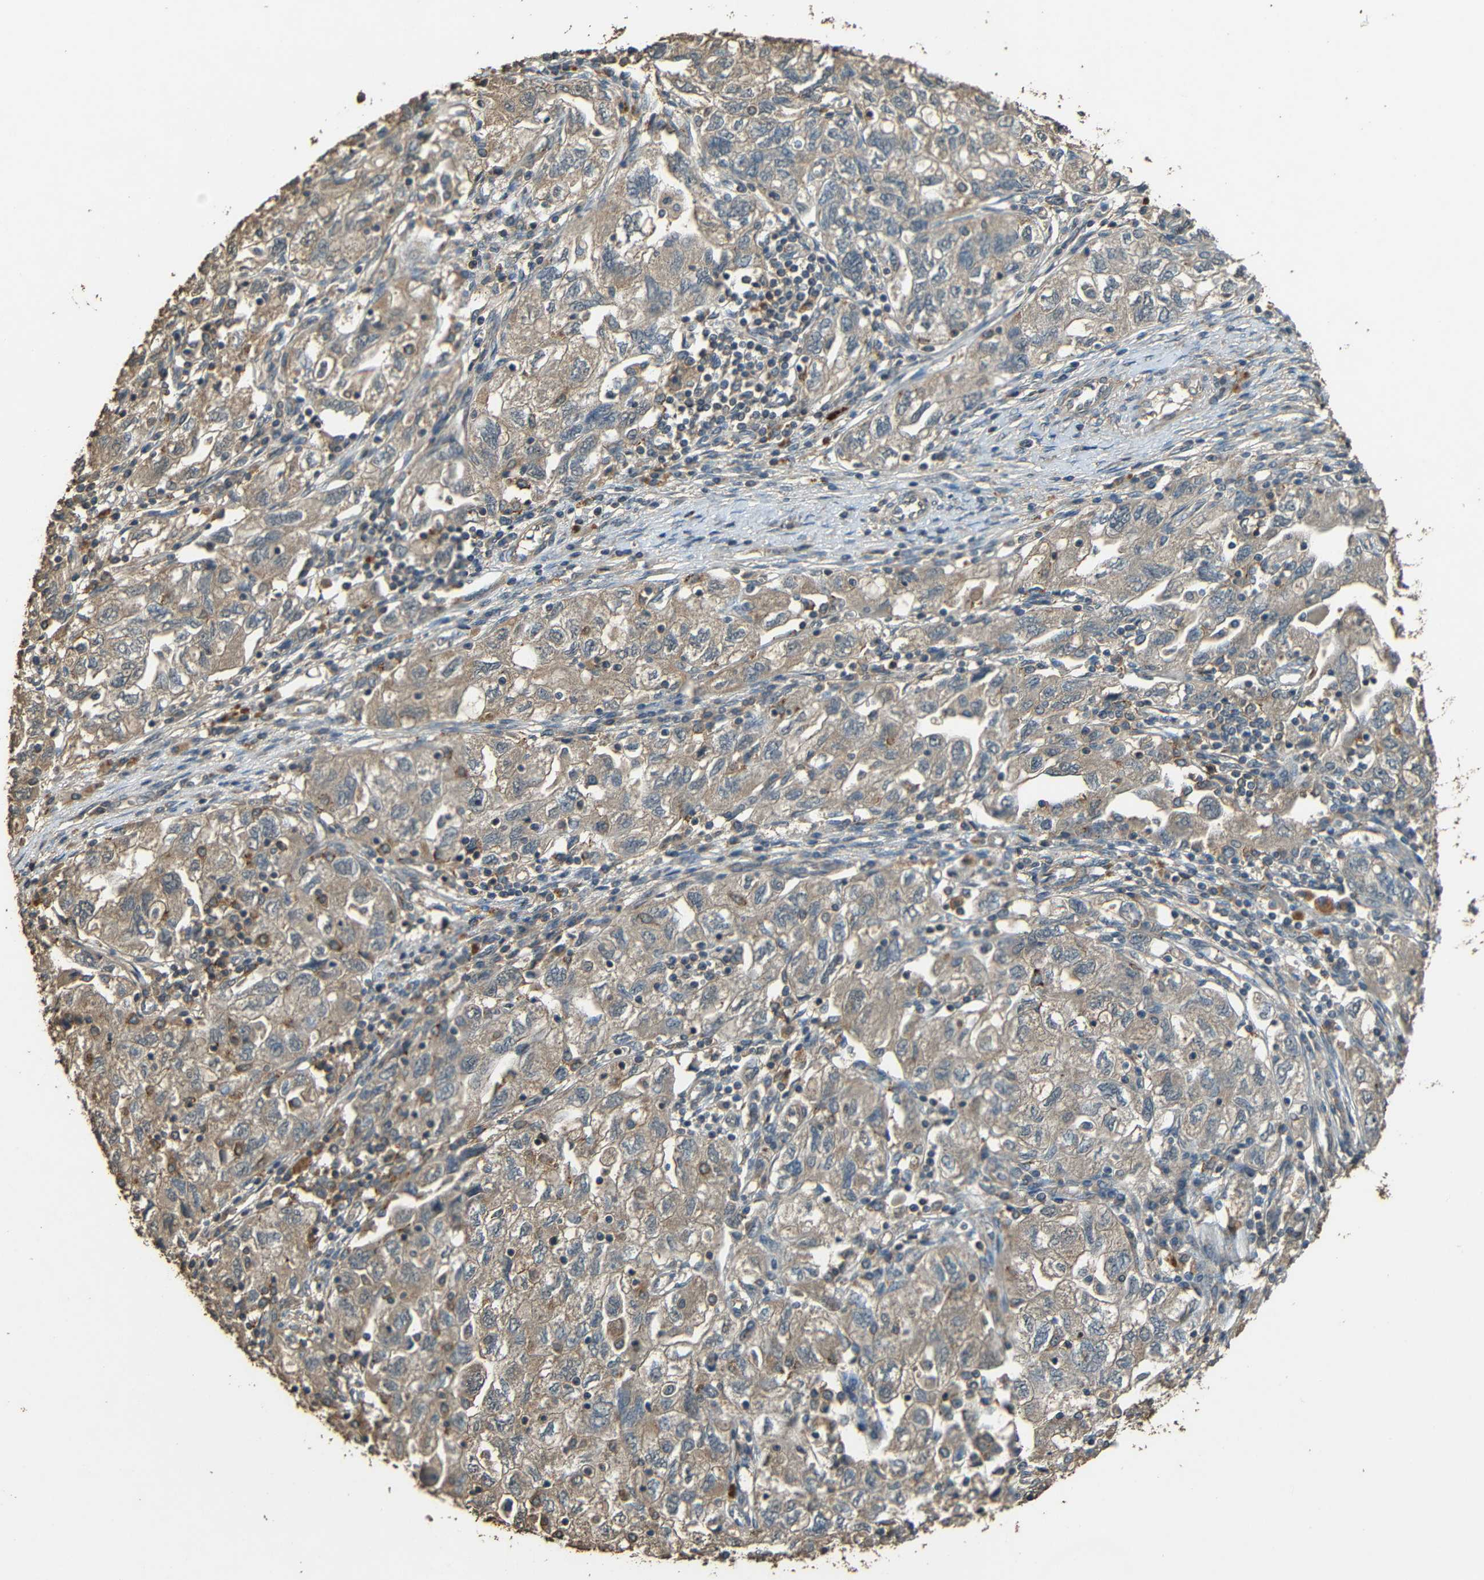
{"staining": {"intensity": "weak", "quantity": ">75%", "location": "cytoplasmic/membranous"}, "tissue": "ovarian cancer", "cell_type": "Tumor cells", "image_type": "cancer", "snomed": [{"axis": "morphology", "description": "Carcinoma, NOS"}, {"axis": "morphology", "description": "Cystadenocarcinoma, serous, NOS"}, {"axis": "topography", "description": "Ovary"}], "caption": "Ovarian cancer stained with IHC demonstrates weak cytoplasmic/membranous staining in approximately >75% of tumor cells. The staining is performed using DAB (3,3'-diaminobenzidine) brown chromogen to label protein expression. The nuclei are counter-stained blue using hematoxylin.", "gene": "PDE5A", "patient": {"sex": "female", "age": 69}}